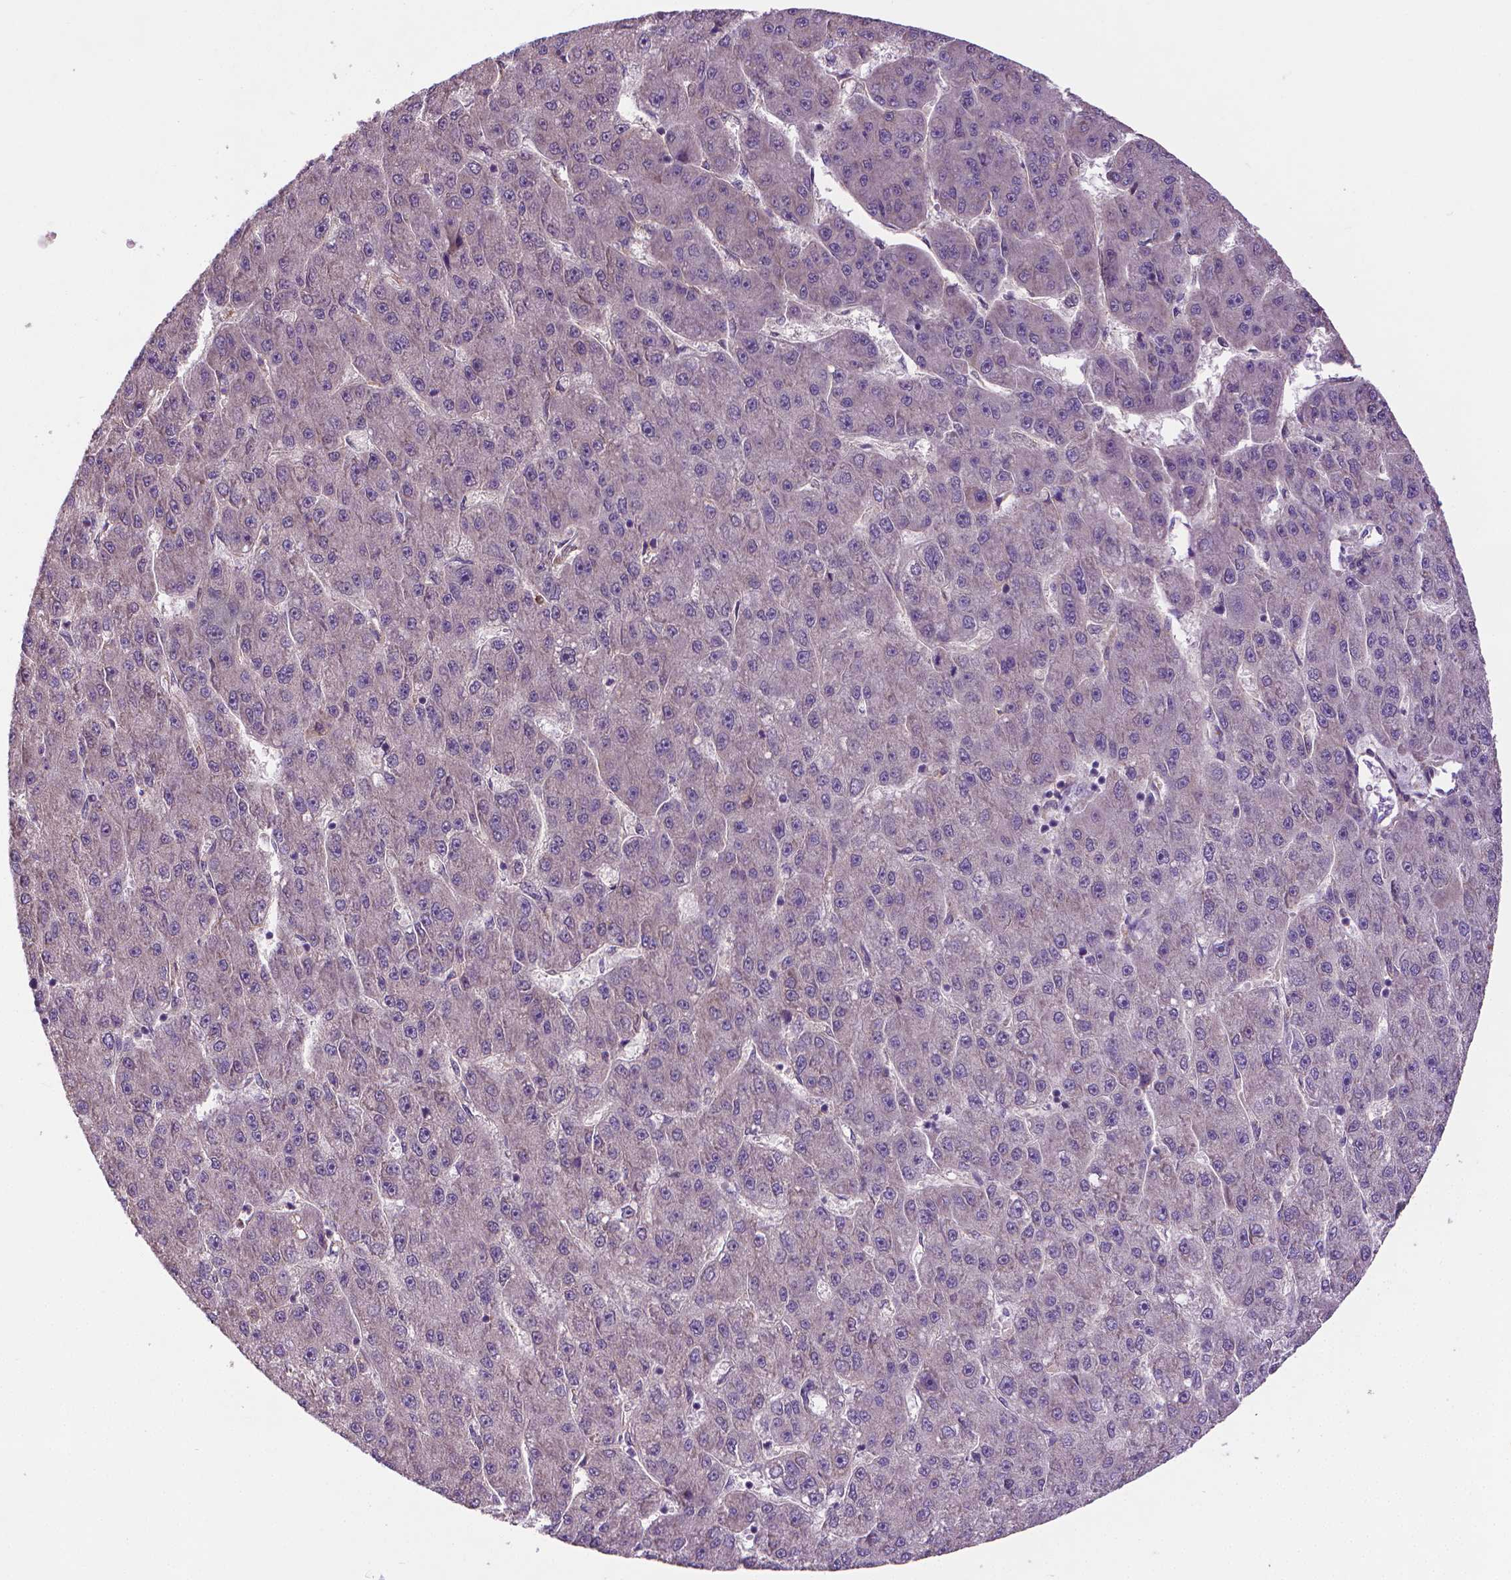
{"staining": {"intensity": "negative", "quantity": "none", "location": "none"}, "tissue": "liver cancer", "cell_type": "Tumor cells", "image_type": "cancer", "snomed": [{"axis": "morphology", "description": "Carcinoma, Hepatocellular, NOS"}, {"axis": "topography", "description": "Liver"}], "caption": "Protein analysis of liver hepatocellular carcinoma reveals no significant expression in tumor cells. The staining is performed using DAB brown chromogen with nuclei counter-stained in using hematoxylin.", "gene": "GPR63", "patient": {"sex": "male", "age": 67}}